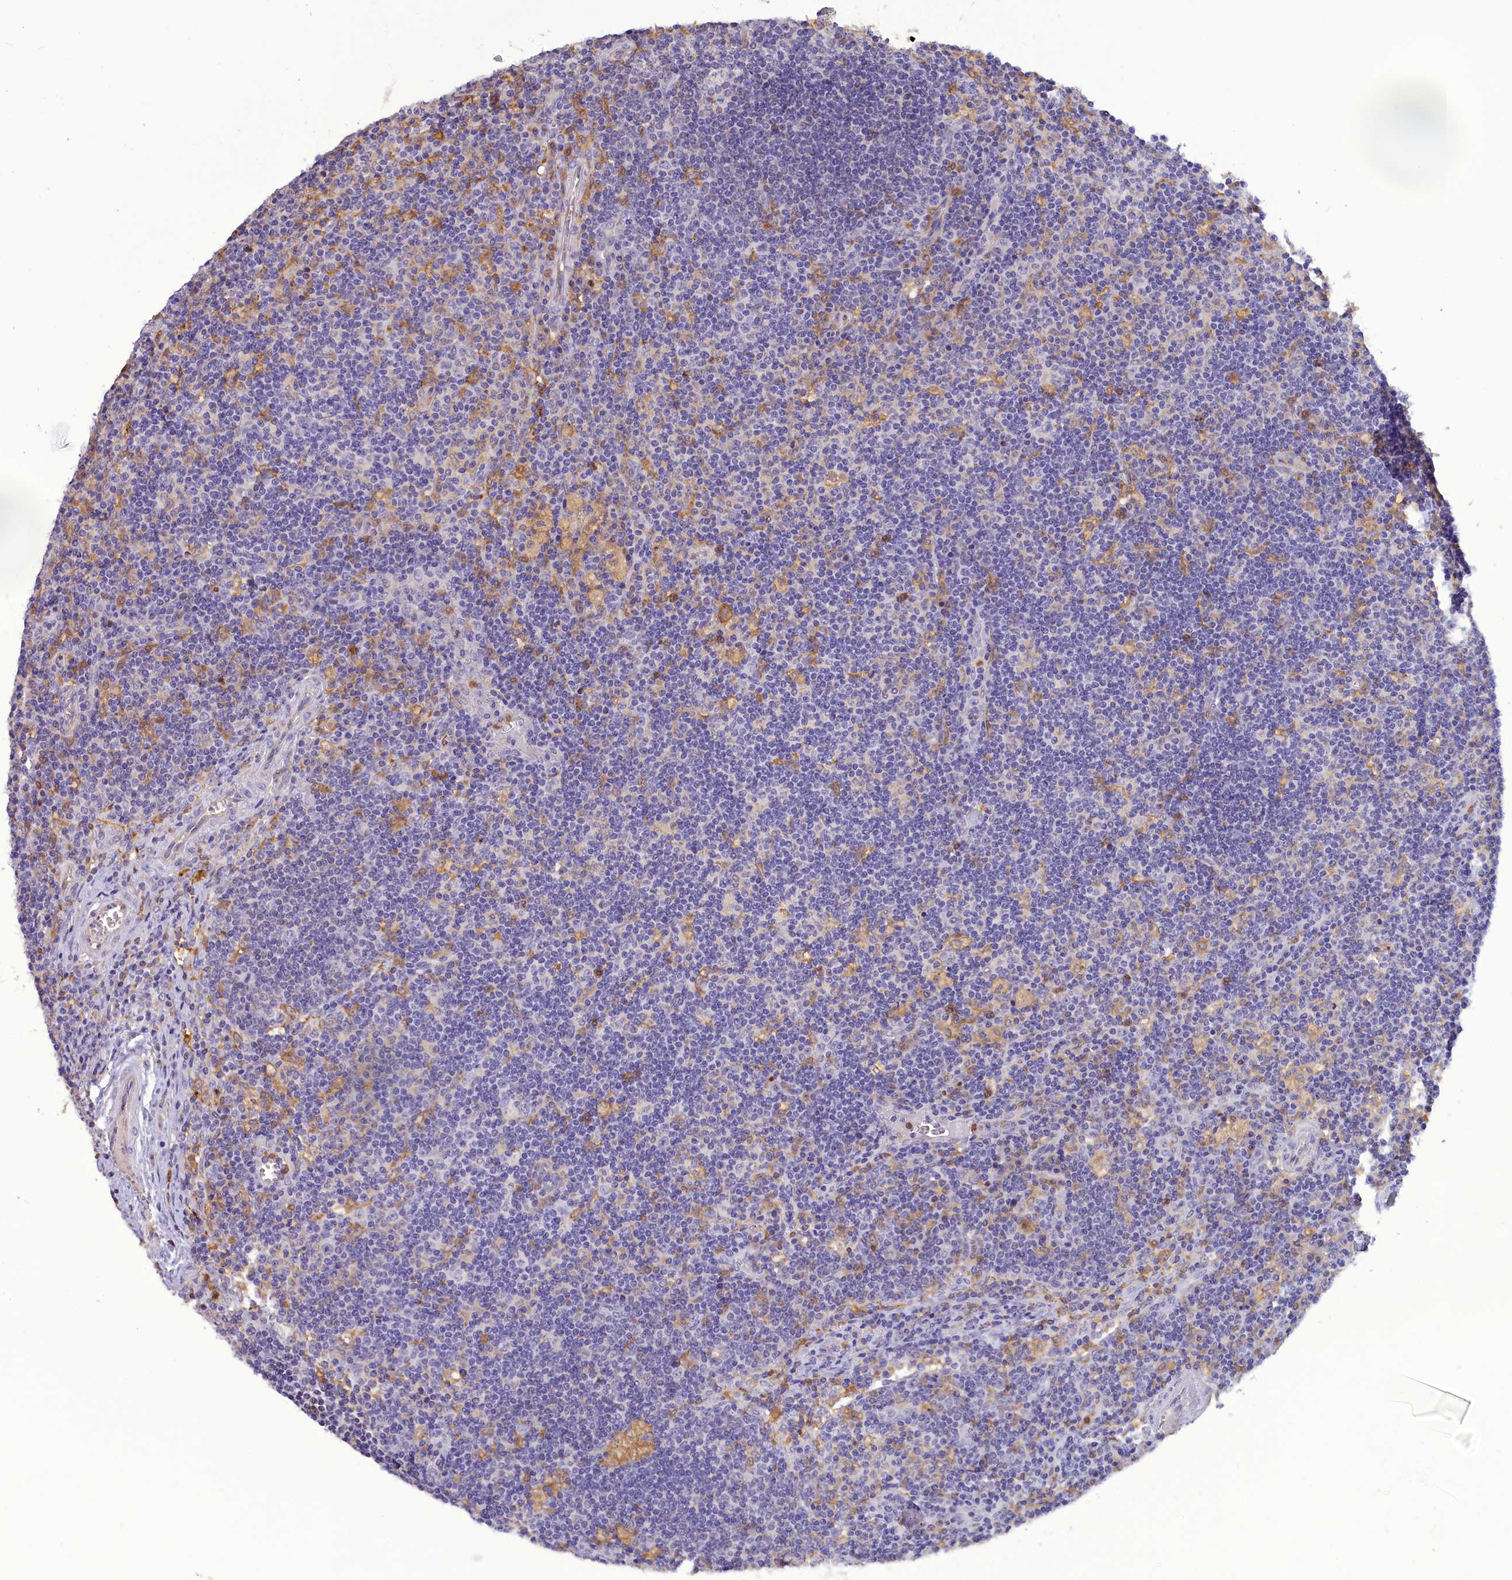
{"staining": {"intensity": "moderate", "quantity": "<25%", "location": "cytoplasmic/membranous"}, "tissue": "lymph node", "cell_type": "Germinal center cells", "image_type": "normal", "snomed": [{"axis": "morphology", "description": "Normal tissue, NOS"}, {"axis": "topography", "description": "Lymph node"}], "caption": "Lymph node was stained to show a protein in brown. There is low levels of moderate cytoplasmic/membranous expression in approximately <25% of germinal center cells.", "gene": "FAM149B1", "patient": {"sex": "male", "age": 58}}